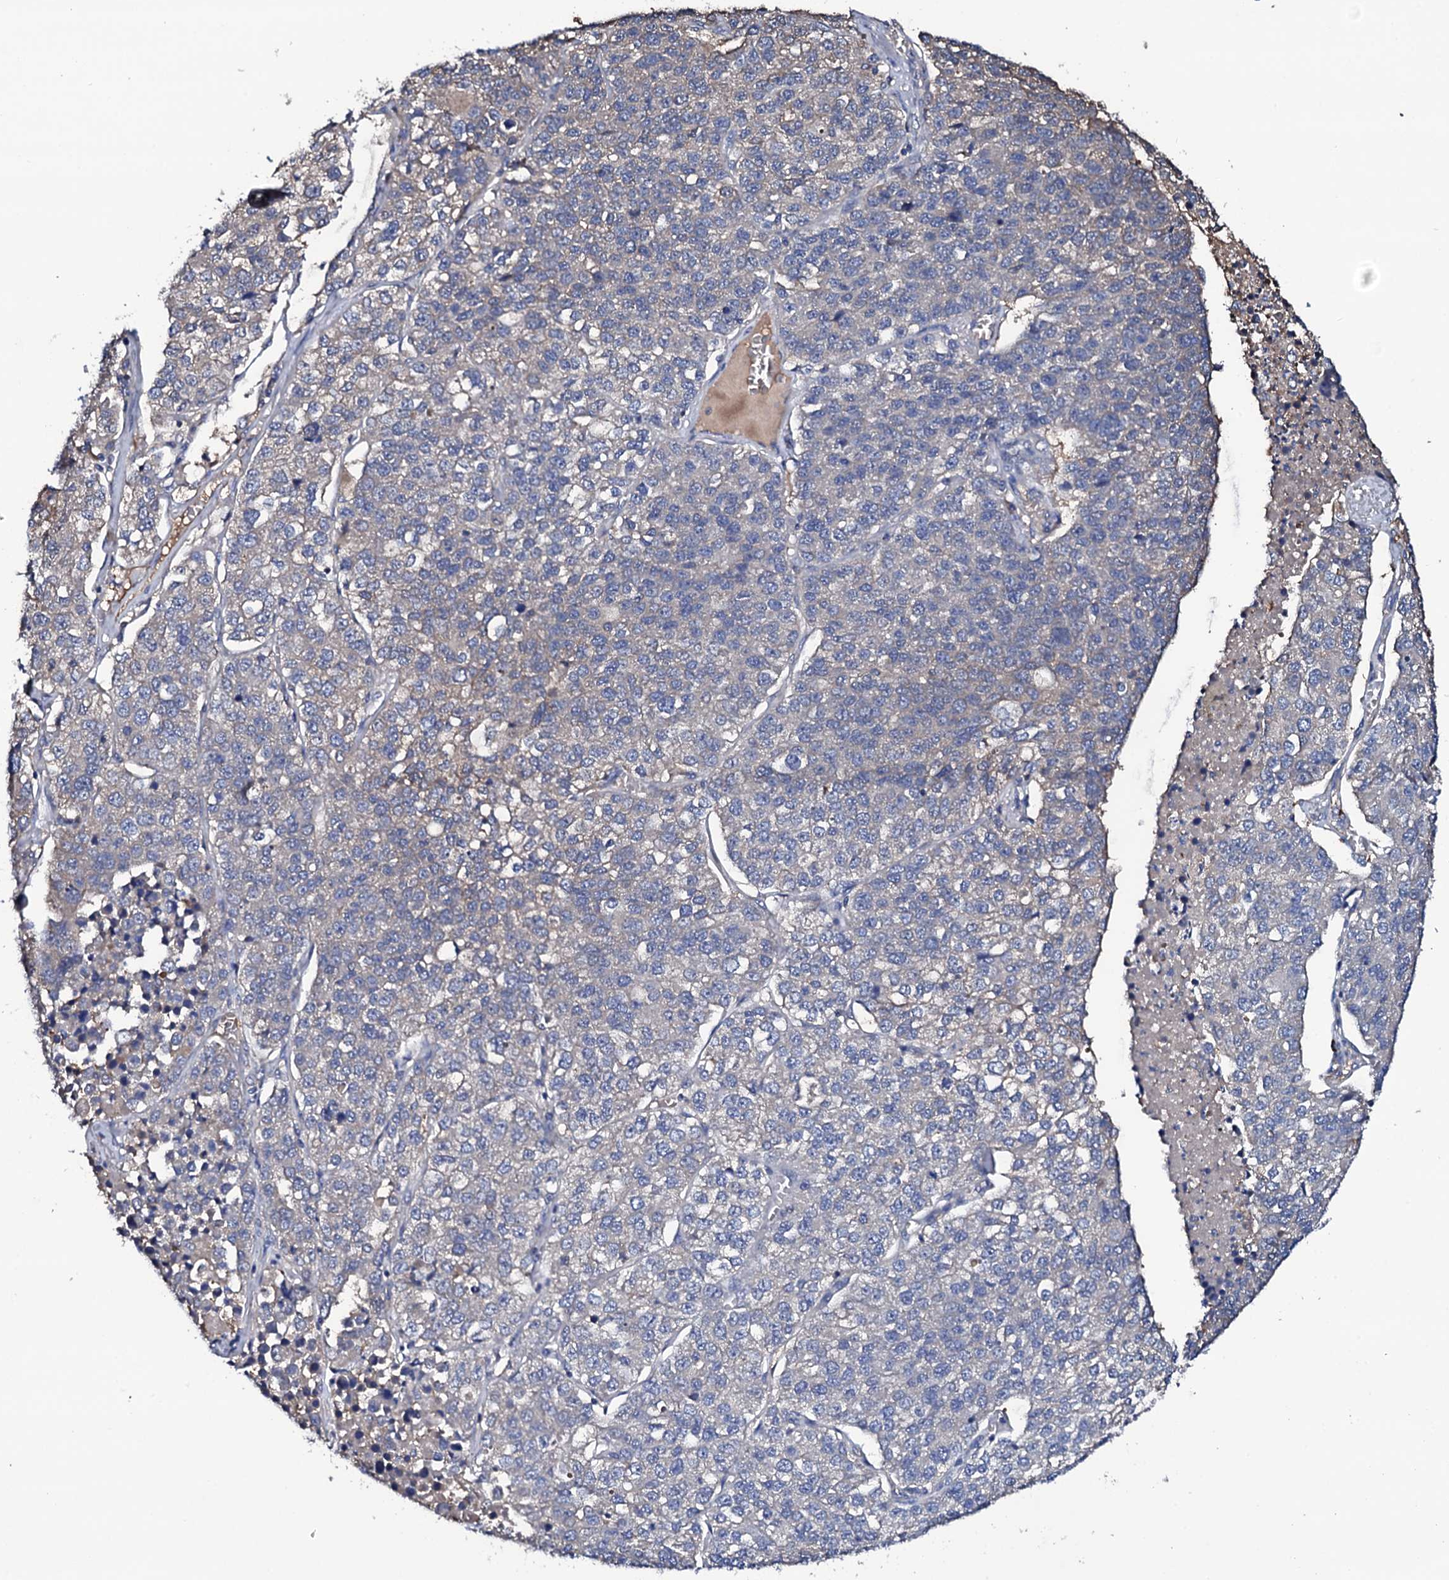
{"staining": {"intensity": "negative", "quantity": "none", "location": "none"}, "tissue": "lung cancer", "cell_type": "Tumor cells", "image_type": "cancer", "snomed": [{"axis": "morphology", "description": "Adenocarcinoma, NOS"}, {"axis": "topography", "description": "Lung"}], "caption": "DAB (3,3'-diaminobenzidine) immunohistochemical staining of human lung cancer shows no significant staining in tumor cells.", "gene": "TCAF2", "patient": {"sex": "male", "age": 49}}